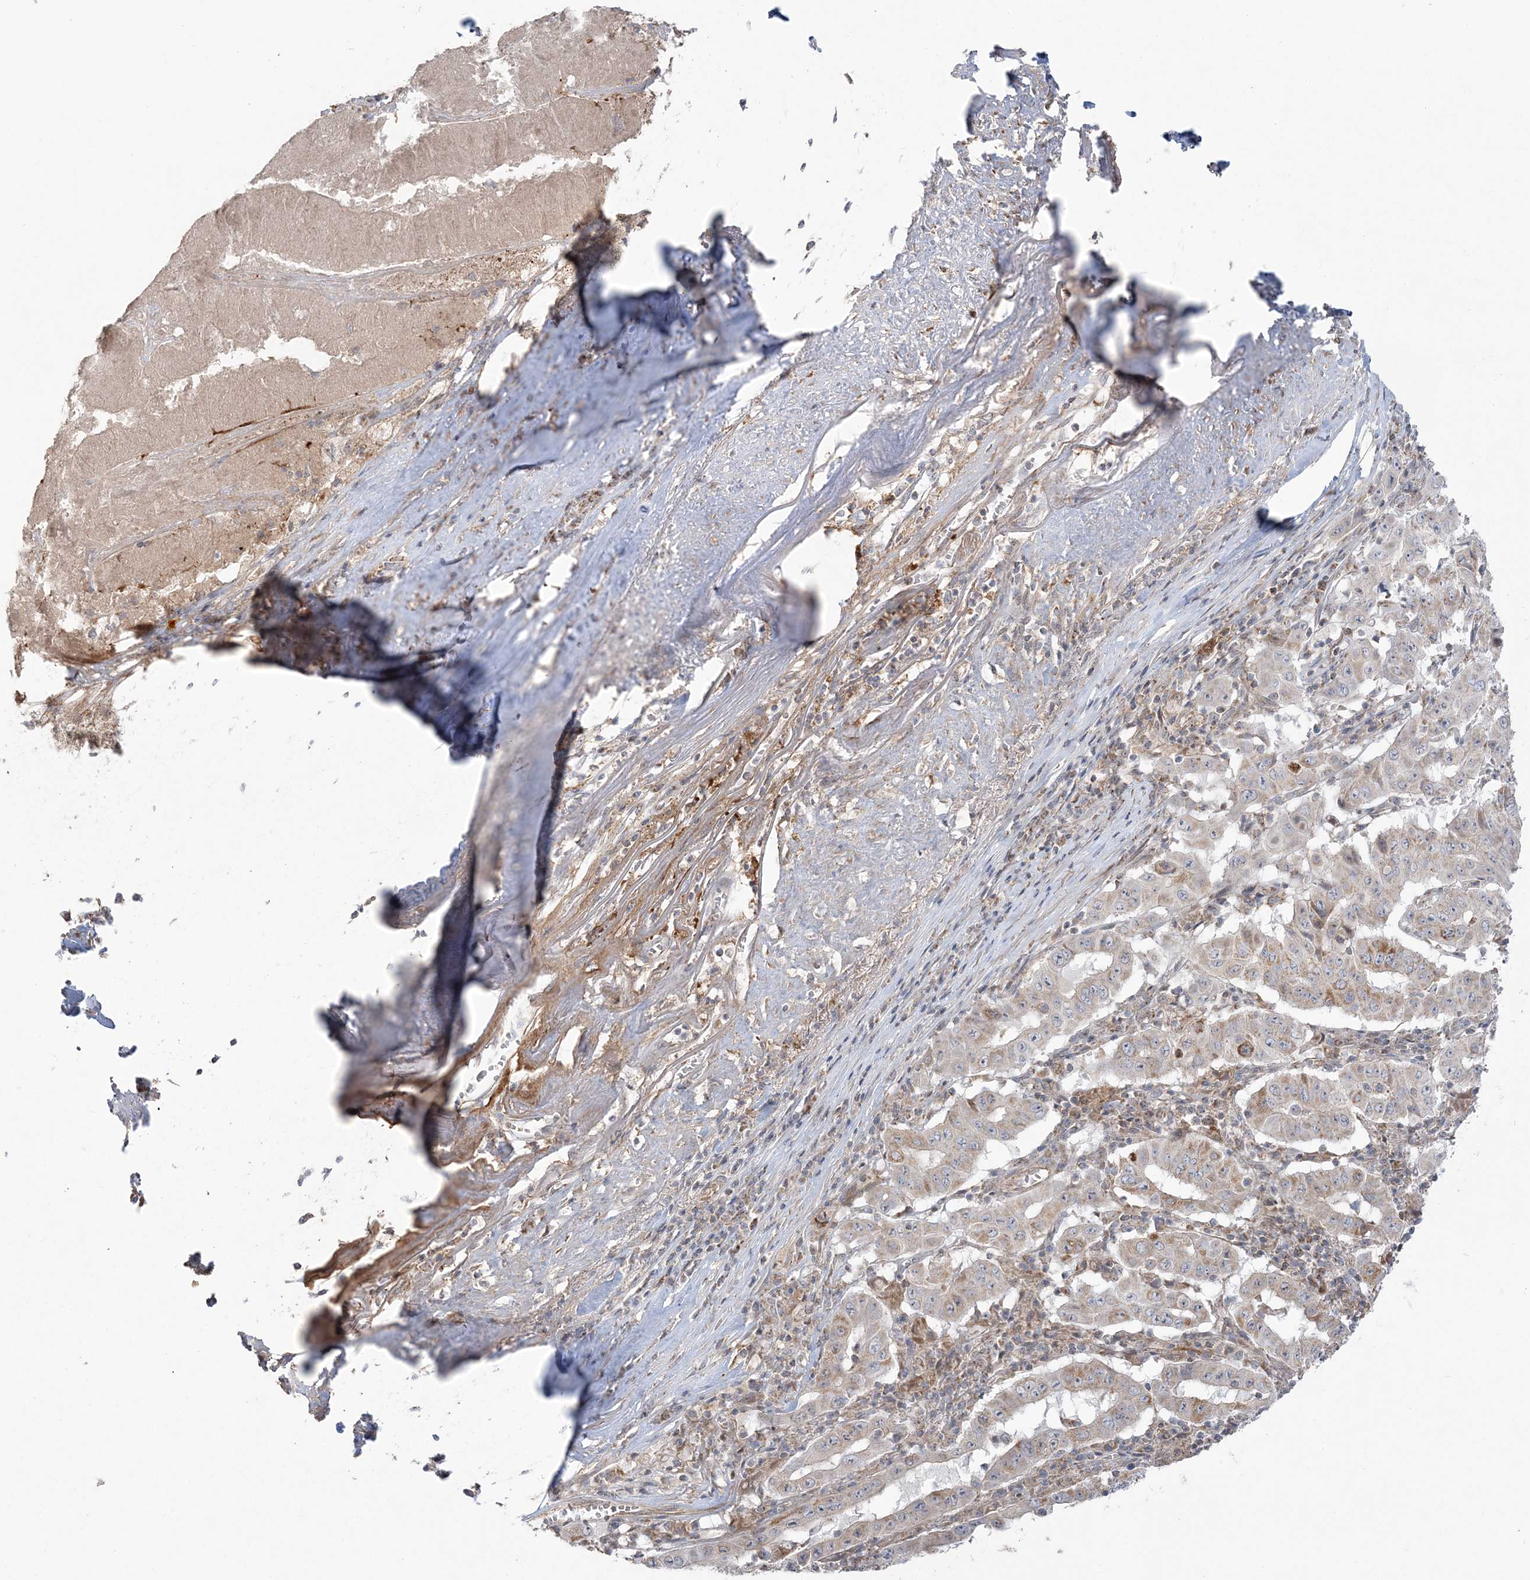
{"staining": {"intensity": "moderate", "quantity": "25%-75%", "location": "cytoplasmic/membranous"}, "tissue": "pancreatic cancer", "cell_type": "Tumor cells", "image_type": "cancer", "snomed": [{"axis": "morphology", "description": "Adenocarcinoma, NOS"}, {"axis": "topography", "description": "Pancreas"}], "caption": "Pancreatic cancer (adenocarcinoma) tissue displays moderate cytoplasmic/membranous positivity in about 25%-75% of tumor cells, visualized by immunohistochemistry.", "gene": "SCLT1", "patient": {"sex": "male", "age": 63}}